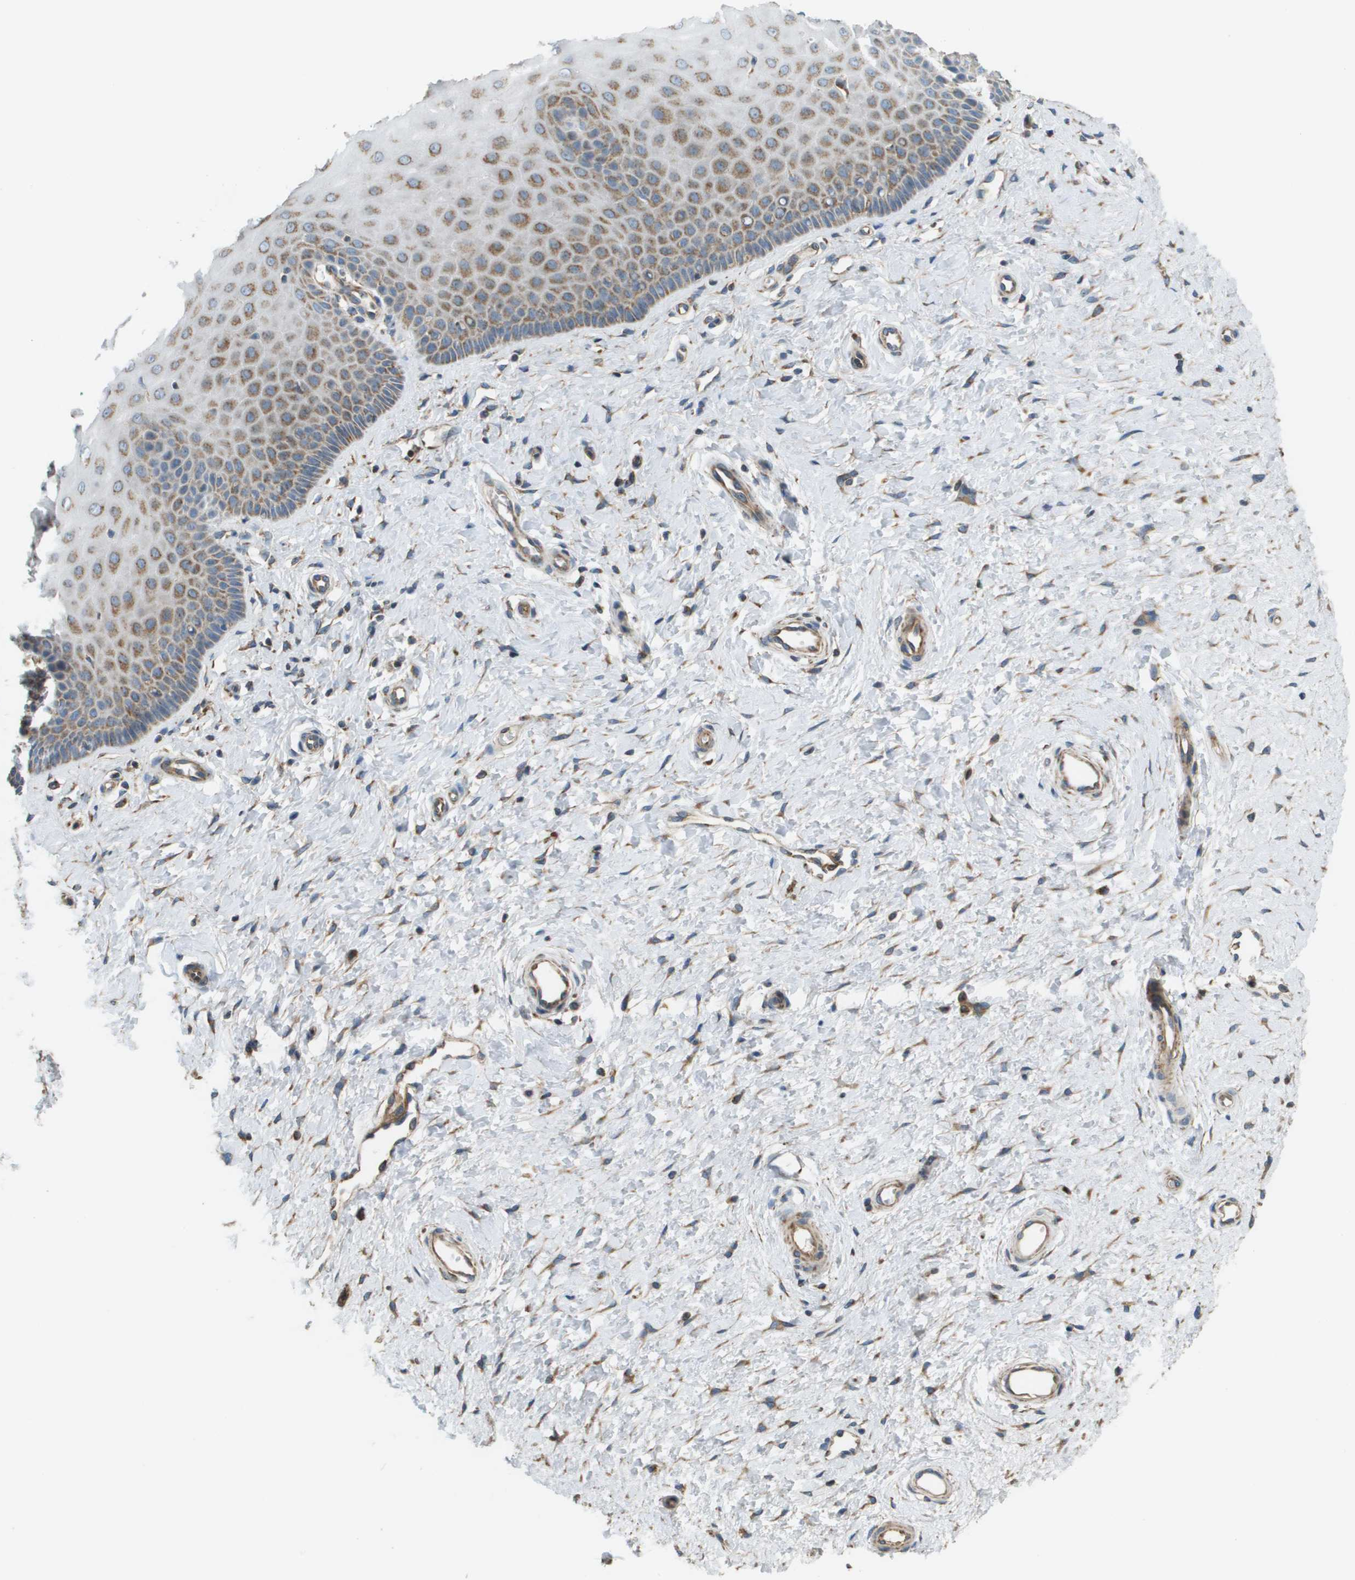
{"staining": {"intensity": "moderate", "quantity": "25%-75%", "location": "cytoplasmic/membranous"}, "tissue": "cervix", "cell_type": "Glandular cells", "image_type": "normal", "snomed": [{"axis": "morphology", "description": "Normal tissue, NOS"}, {"axis": "topography", "description": "Cervix"}], "caption": "Protein analysis of unremarkable cervix reveals moderate cytoplasmic/membranous expression in approximately 25%-75% of glandular cells. The staining was performed using DAB to visualize the protein expression in brown, while the nuclei were stained in blue with hematoxylin (Magnification: 20x).", "gene": "NRK", "patient": {"sex": "female", "age": 55}}